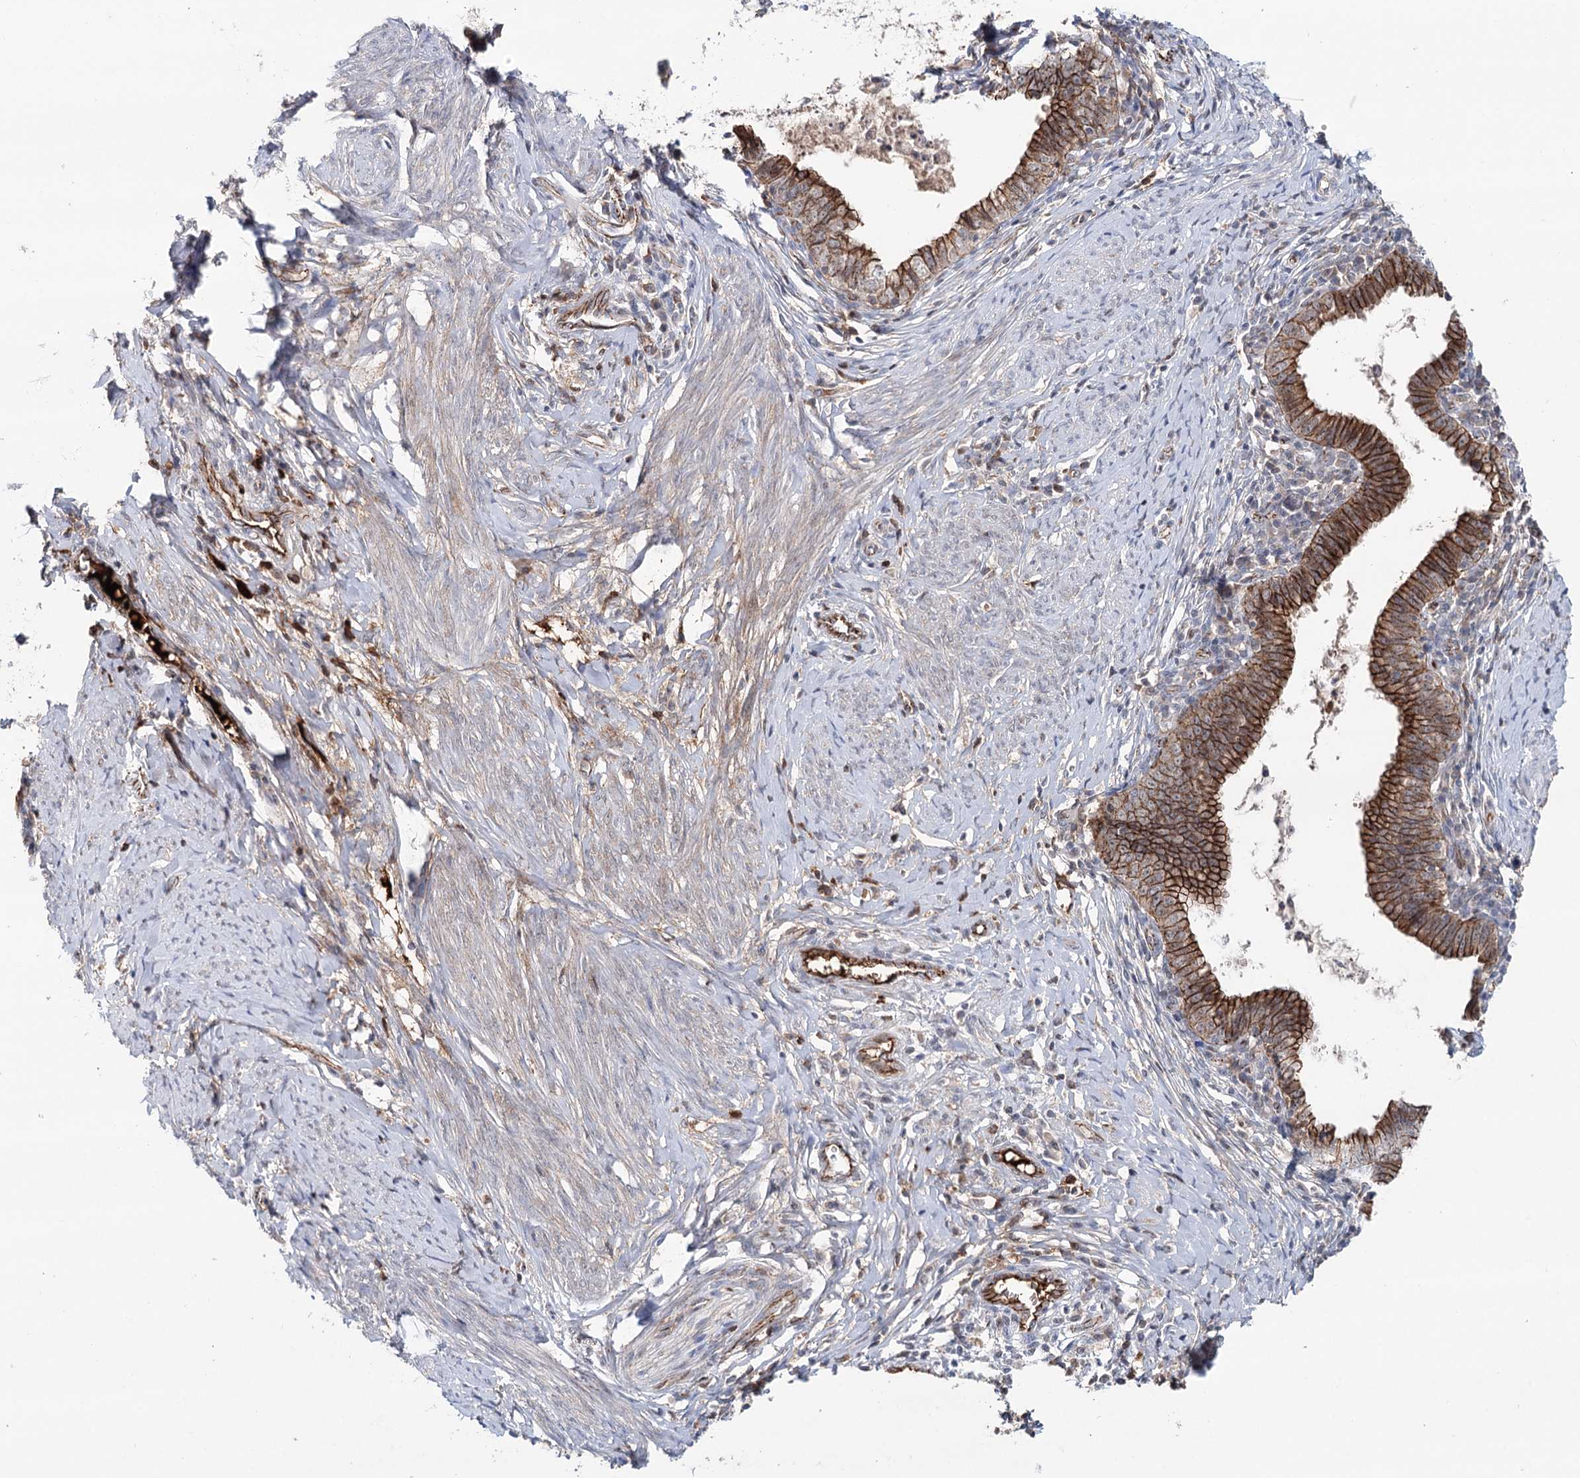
{"staining": {"intensity": "strong", "quantity": ">75%", "location": "cytoplasmic/membranous"}, "tissue": "cervical cancer", "cell_type": "Tumor cells", "image_type": "cancer", "snomed": [{"axis": "morphology", "description": "Adenocarcinoma, NOS"}, {"axis": "topography", "description": "Cervix"}], "caption": "Cervical cancer (adenocarcinoma) stained for a protein (brown) exhibits strong cytoplasmic/membranous positive staining in approximately >75% of tumor cells.", "gene": "PKP4", "patient": {"sex": "female", "age": 36}}